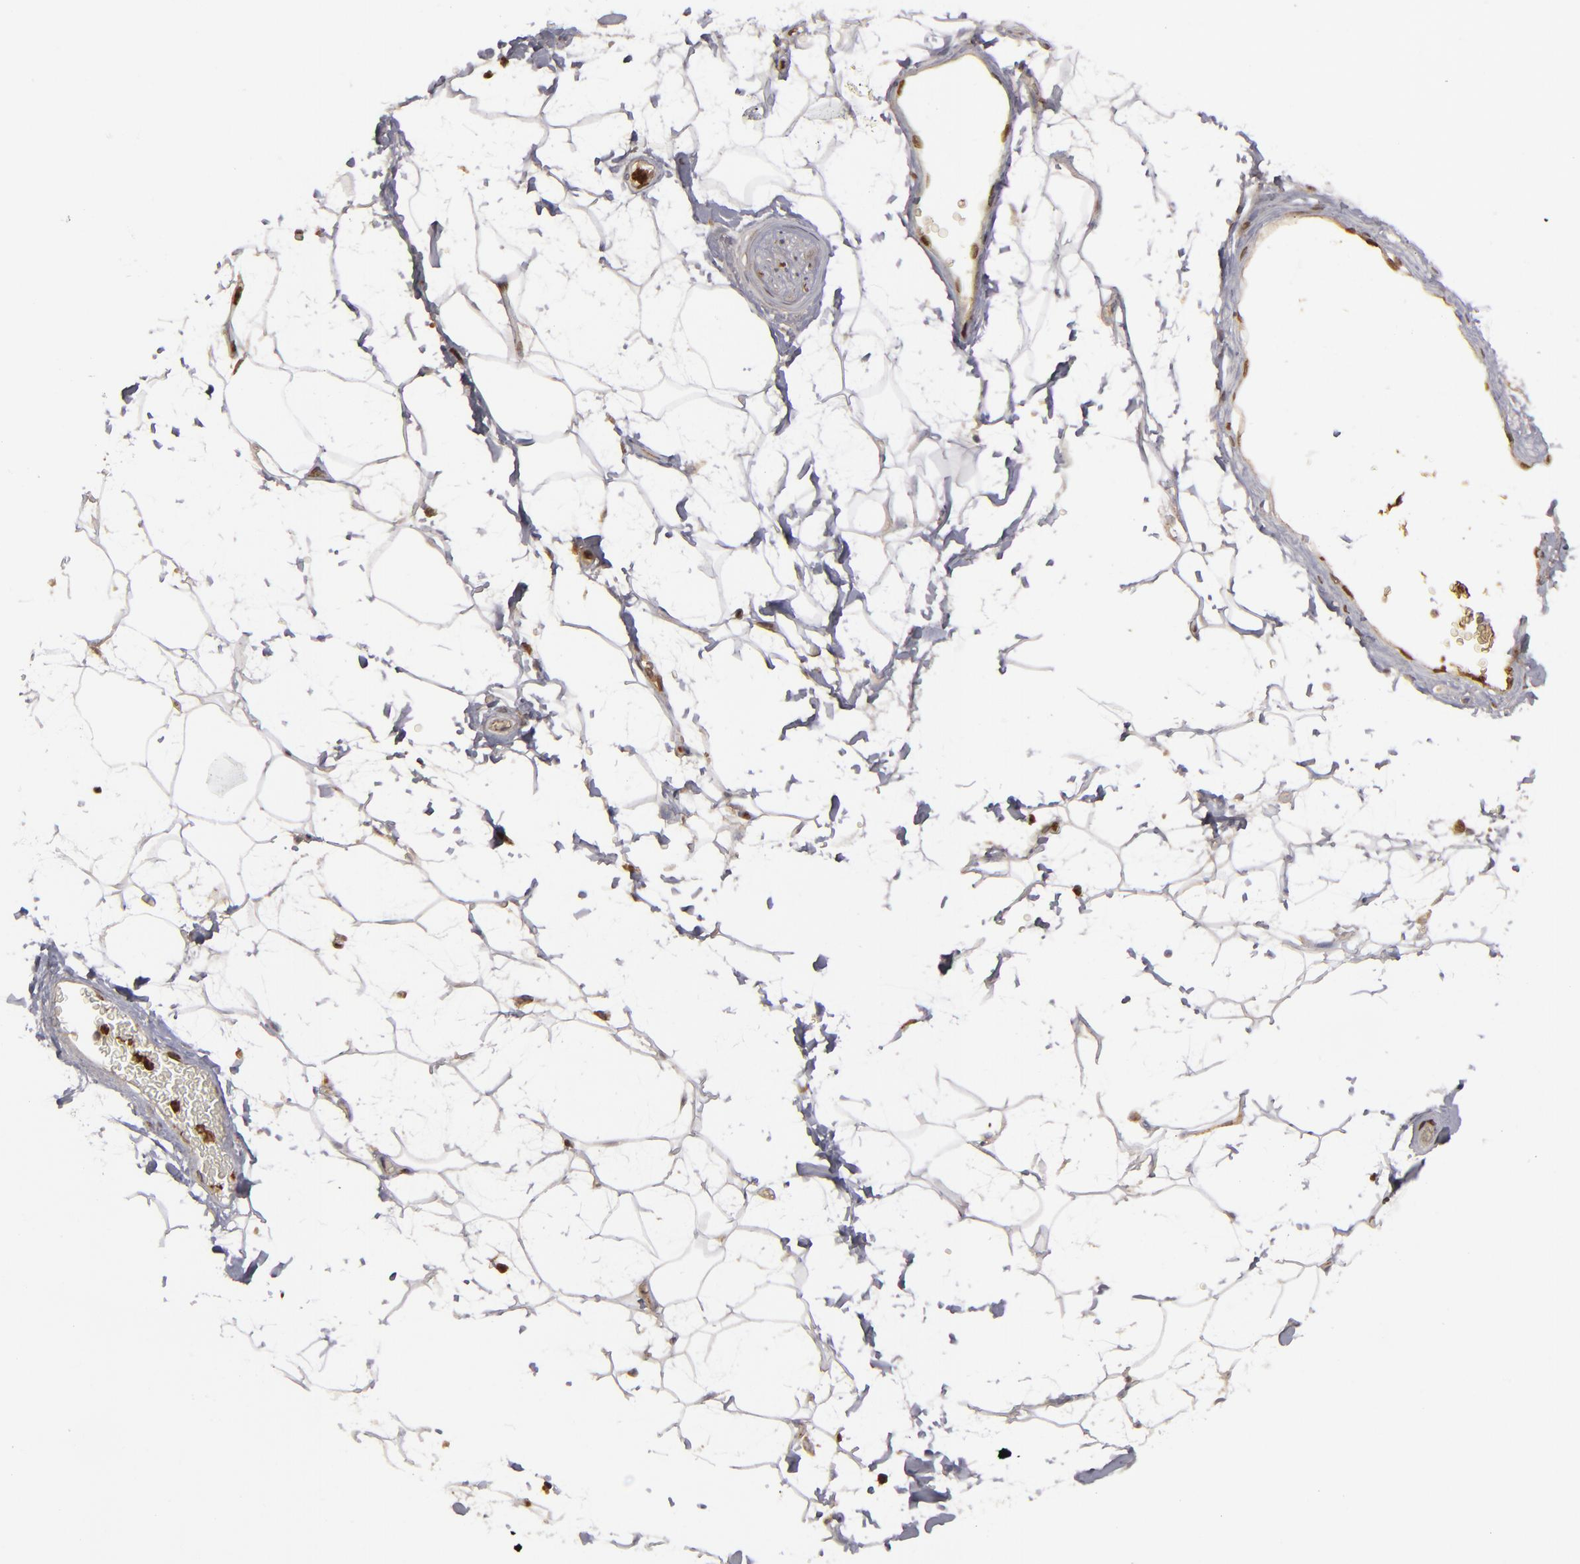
{"staining": {"intensity": "moderate", "quantity": "25%-75%", "location": "cytoplasmic/membranous"}, "tissue": "adipose tissue", "cell_type": "Adipocytes", "image_type": "normal", "snomed": [{"axis": "morphology", "description": "Normal tissue, NOS"}, {"axis": "topography", "description": "Soft tissue"}], "caption": "Approximately 25%-75% of adipocytes in benign adipose tissue reveal moderate cytoplasmic/membranous protein positivity as visualized by brown immunohistochemical staining.", "gene": "LRG1", "patient": {"sex": "male", "age": 72}}